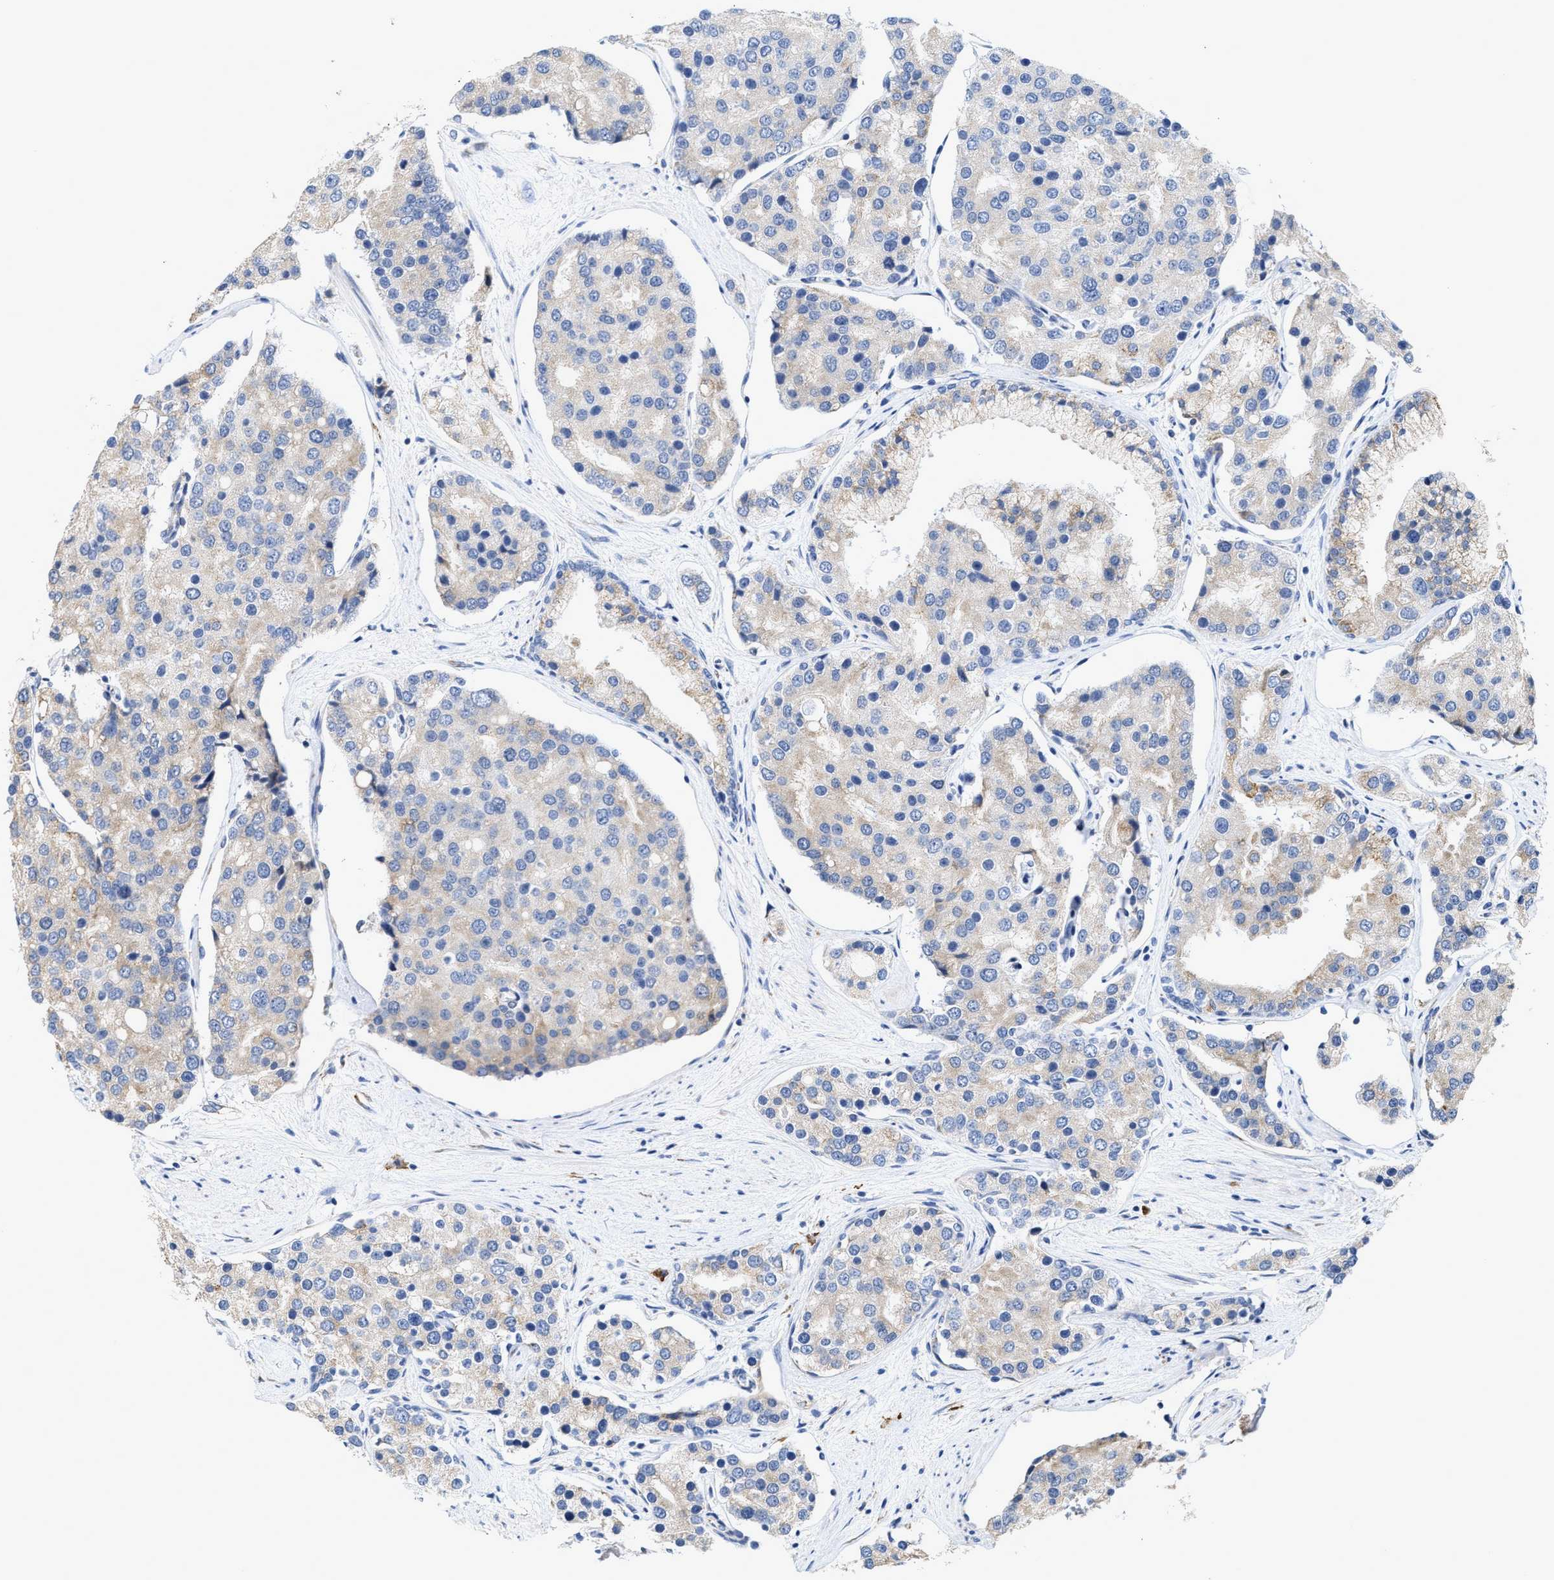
{"staining": {"intensity": "weak", "quantity": "<25%", "location": "cytoplasmic/membranous"}, "tissue": "prostate cancer", "cell_type": "Tumor cells", "image_type": "cancer", "snomed": [{"axis": "morphology", "description": "Adenocarcinoma, High grade"}, {"axis": "topography", "description": "Prostate"}], "caption": "Immunohistochemistry (IHC) histopathology image of neoplastic tissue: human prostate cancer (adenocarcinoma (high-grade)) stained with DAB demonstrates no significant protein positivity in tumor cells. Brightfield microscopy of IHC stained with DAB (brown) and hematoxylin (blue), captured at high magnification.", "gene": "RYR2", "patient": {"sex": "male", "age": 50}}